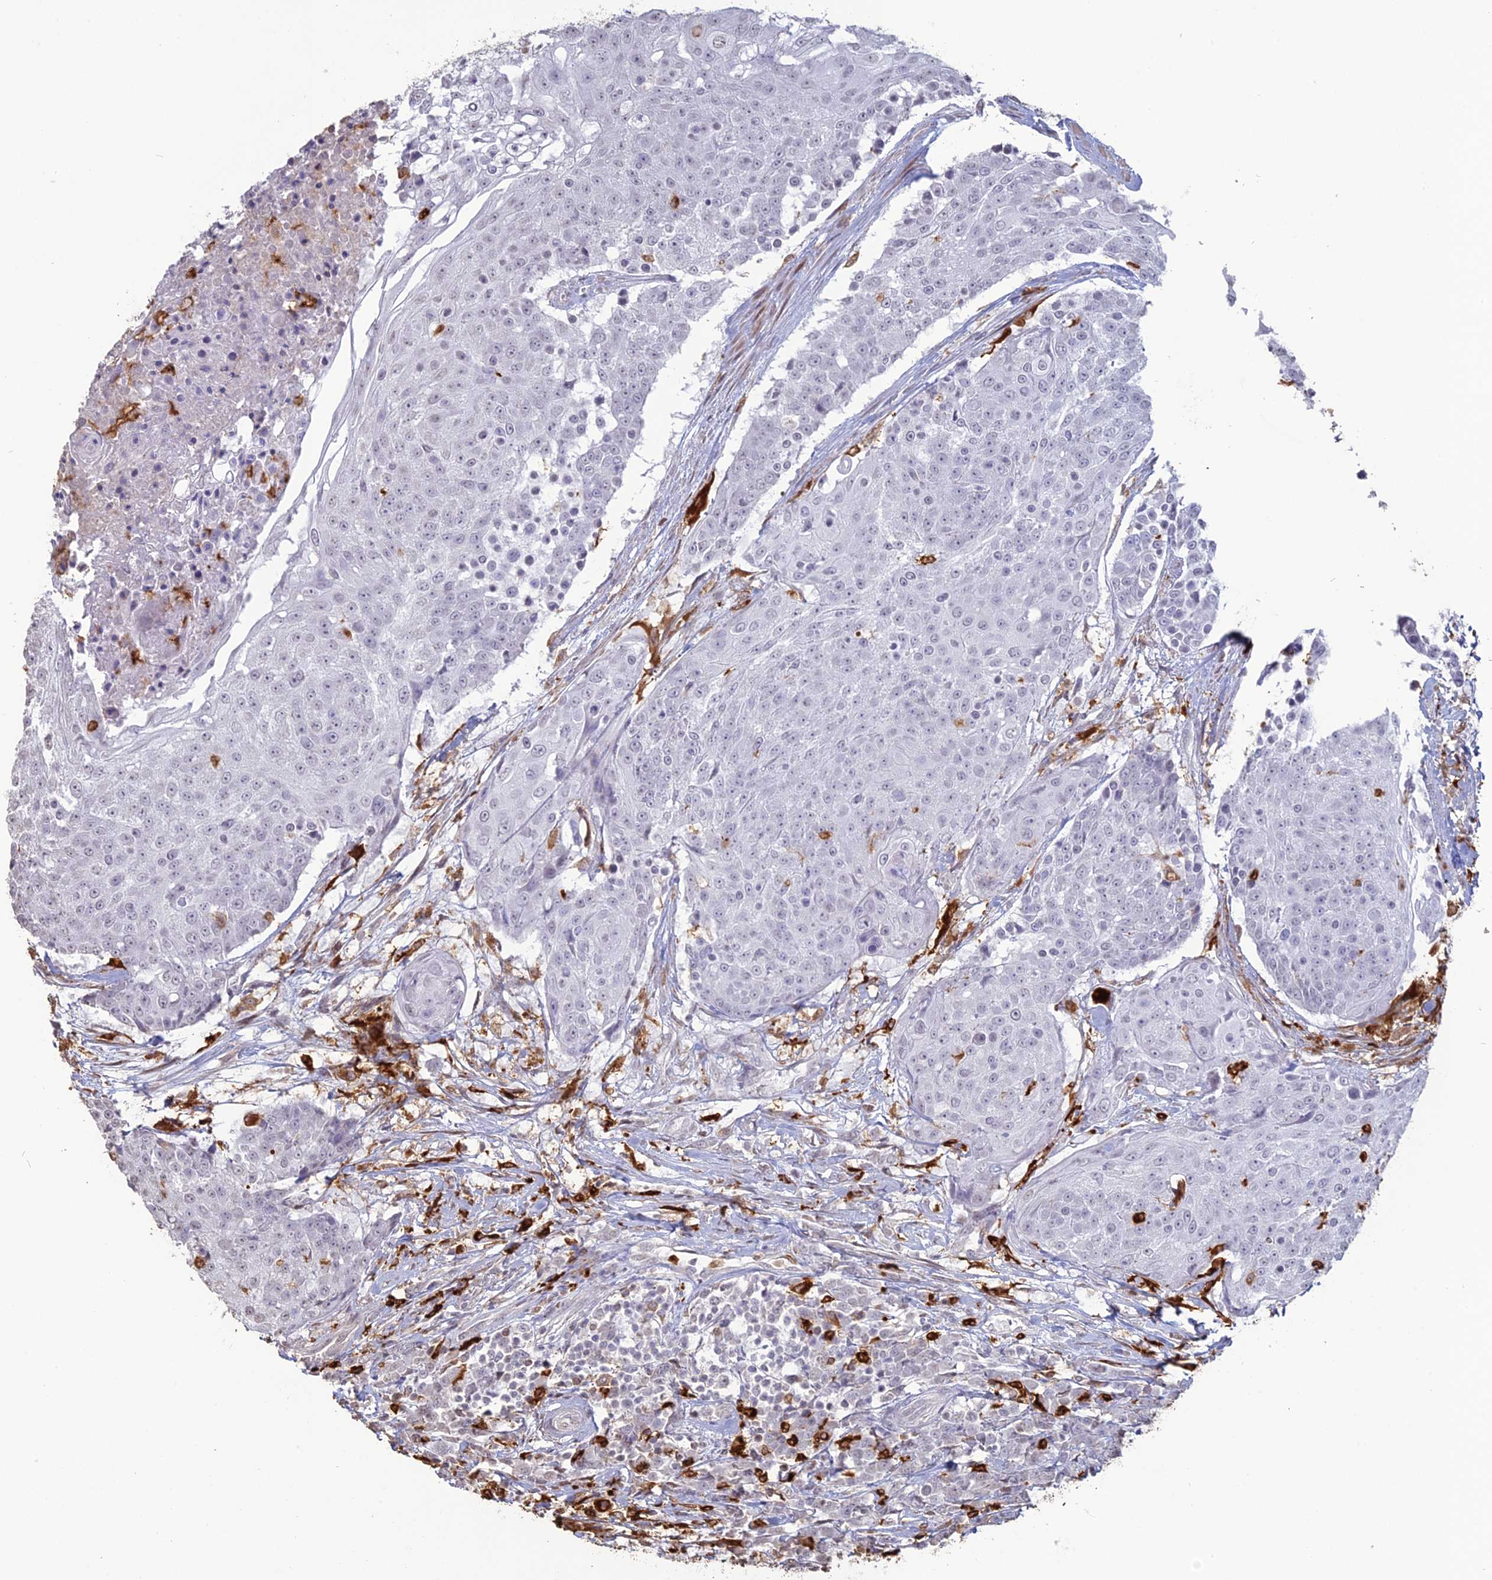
{"staining": {"intensity": "negative", "quantity": "none", "location": "none"}, "tissue": "urothelial cancer", "cell_type": "Tumor cells", "image_type": "cancer", "snomed": [{"axis": "morphology", "description": "Urothelial carcinoma, High grade"}, {"axis": "topography", "description": "Urinary bladder"}], "caption": "Urothelial cancer was stained to show a protein in brown. There is no significant positivity in tumor cells.", "gene": "APOBR", "patient": {"sex": "female", "age": 63}}